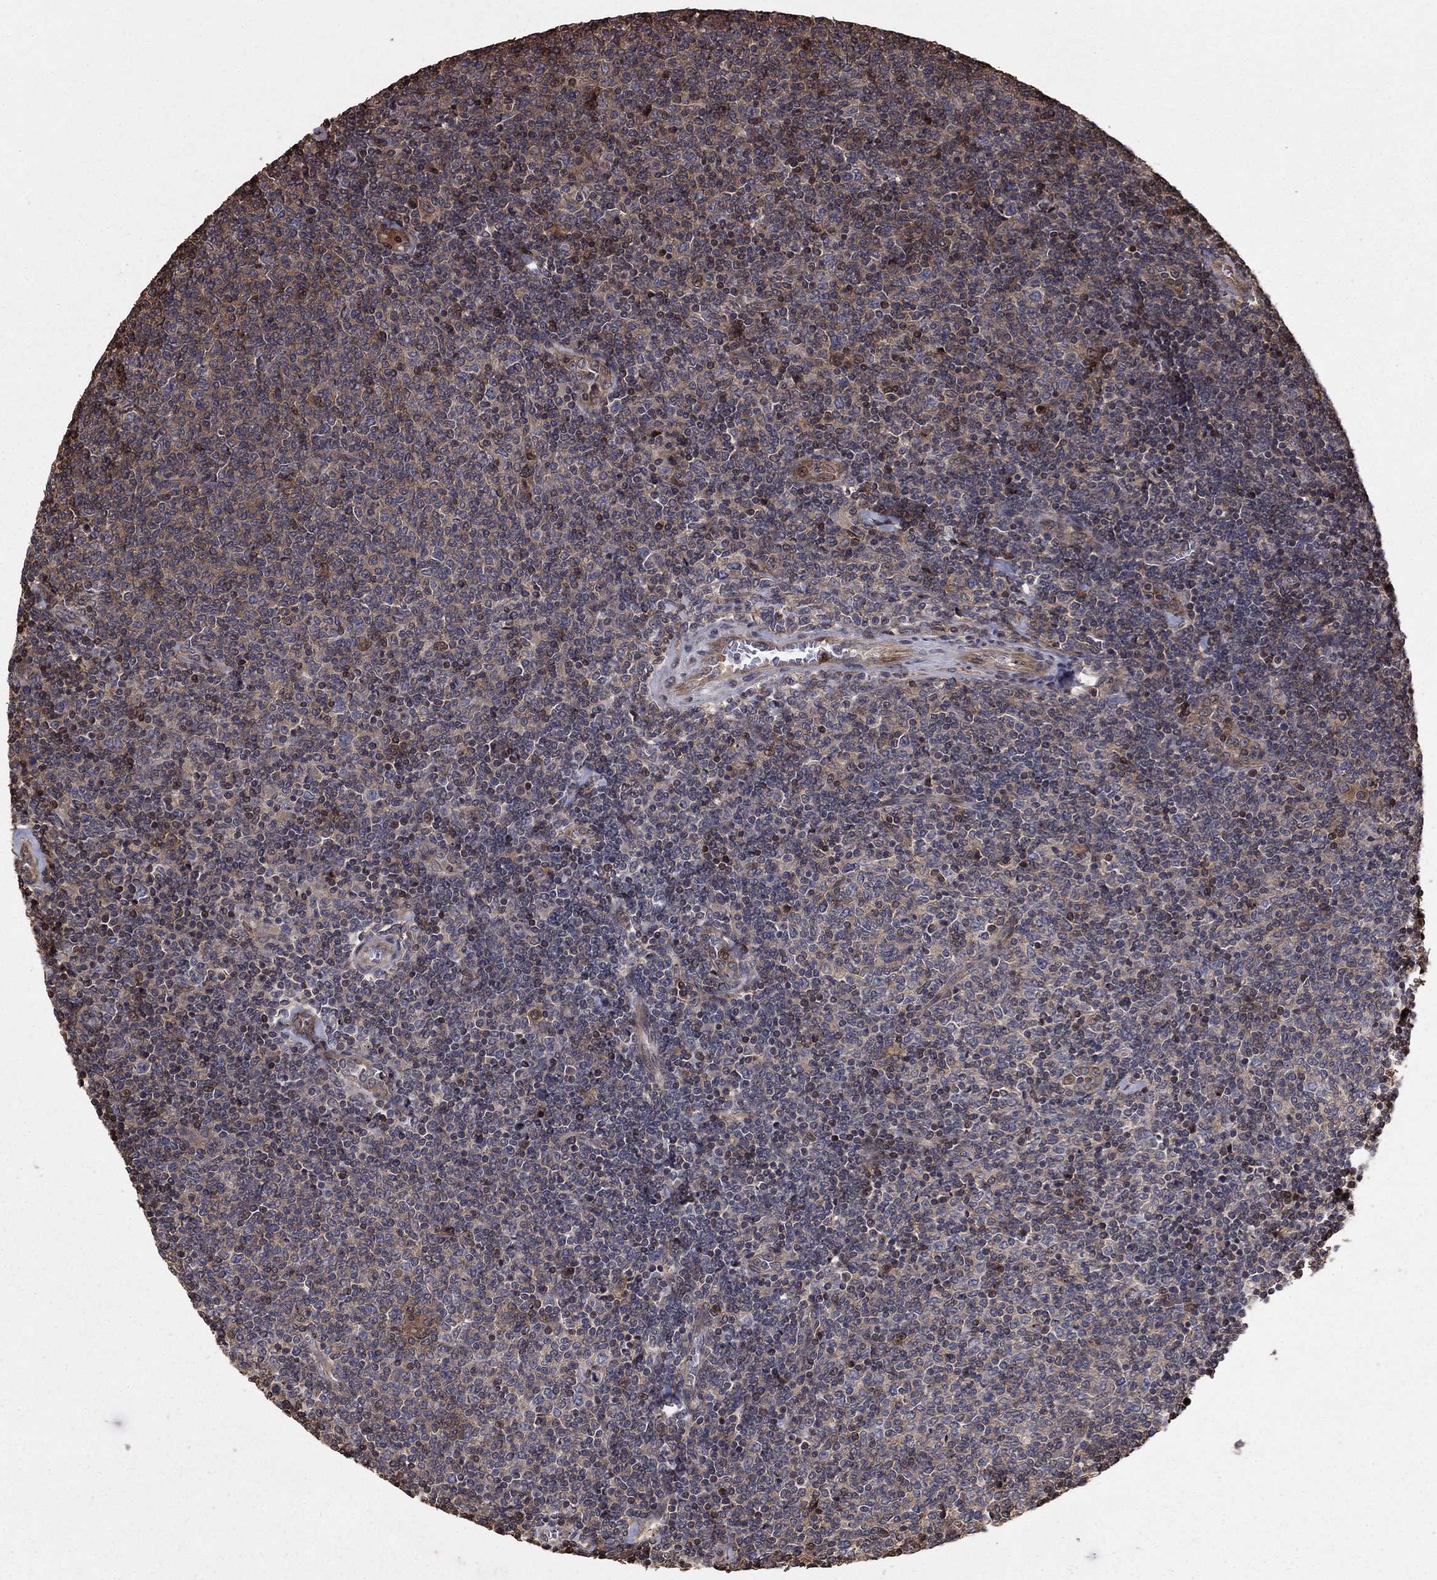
{"staining": {"intensity": "weak", "quantity": "<25%", "location": "cytoplasmic/membranous"}, "tissue": "lymphoma", "cell_type": "Tumor cells", "image_type": "cancer", "snomed": [{"axis": "morphology", "description": "Malignant lymphoma, non-Hodgkin's type, Low grade"}, {"axis": "topography", "description": "Lymph node"}], "caption": "Tumor cells show no significant positivity in low-grade malignant lymphoma, non-Hodgkin's type.", "gene": "GYG1", "patient": {"sex": "male", "age": 52}}